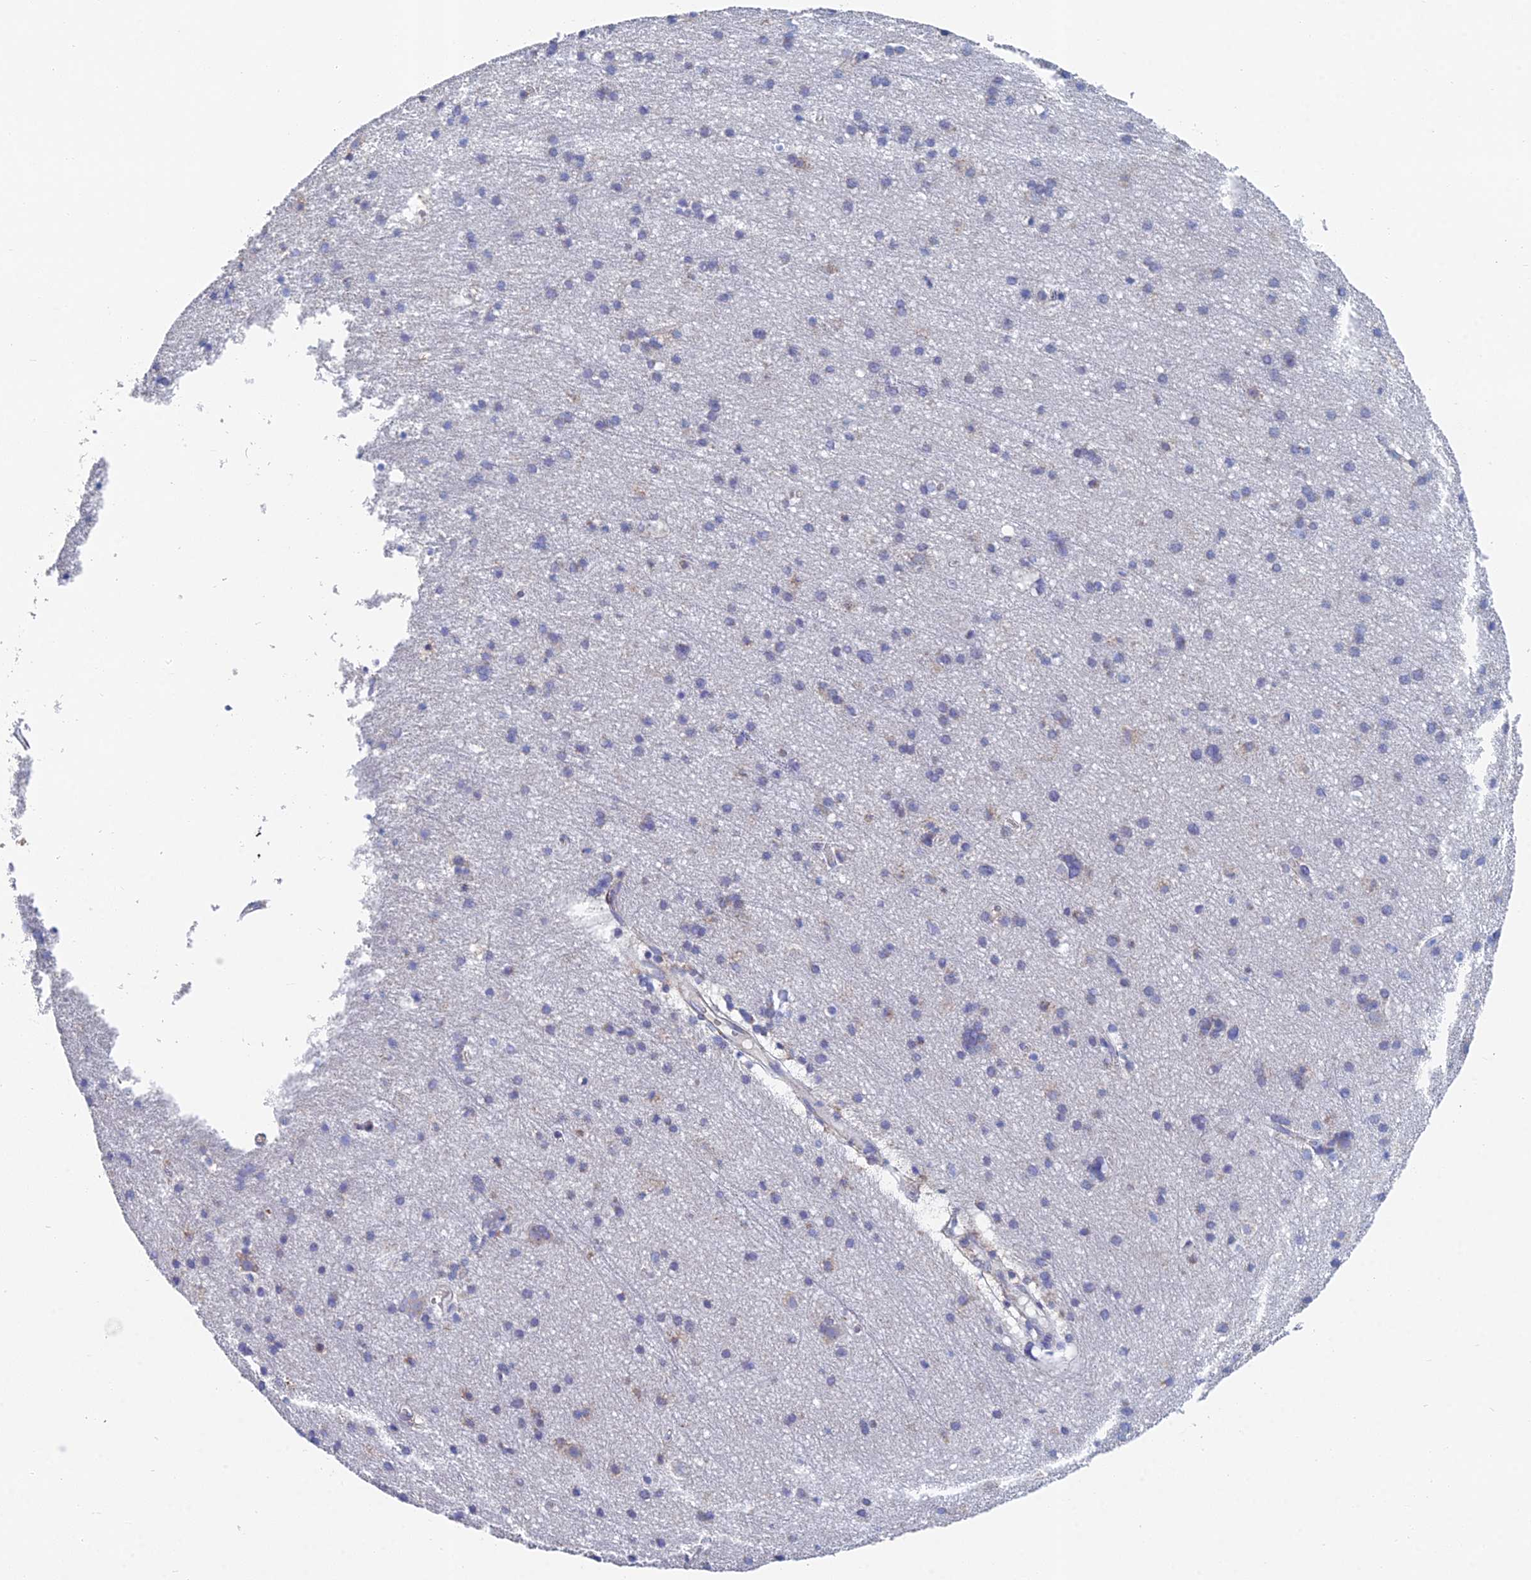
{"staining": {"intensity": "negative", "quantity": "none", "location": "none"}, "tissue": "cerebral cortex", "cell_type": "Endothelial cells", "image_type": "normal", "snomed": [{"axis": "morphology", "description": "Normal tissue, NOS"}, {"axis": "topography", "description": "Cerebral cortex"}], "caption": "Protein analysis of unremarkable cerebral cortex shows no significant staining in endothelial cells. (DAB (3,3'-diaminobenzidine) IHC, high magnification).", "gene": "CRACR2B", "patient": {"sex": "male", "age": 54}}